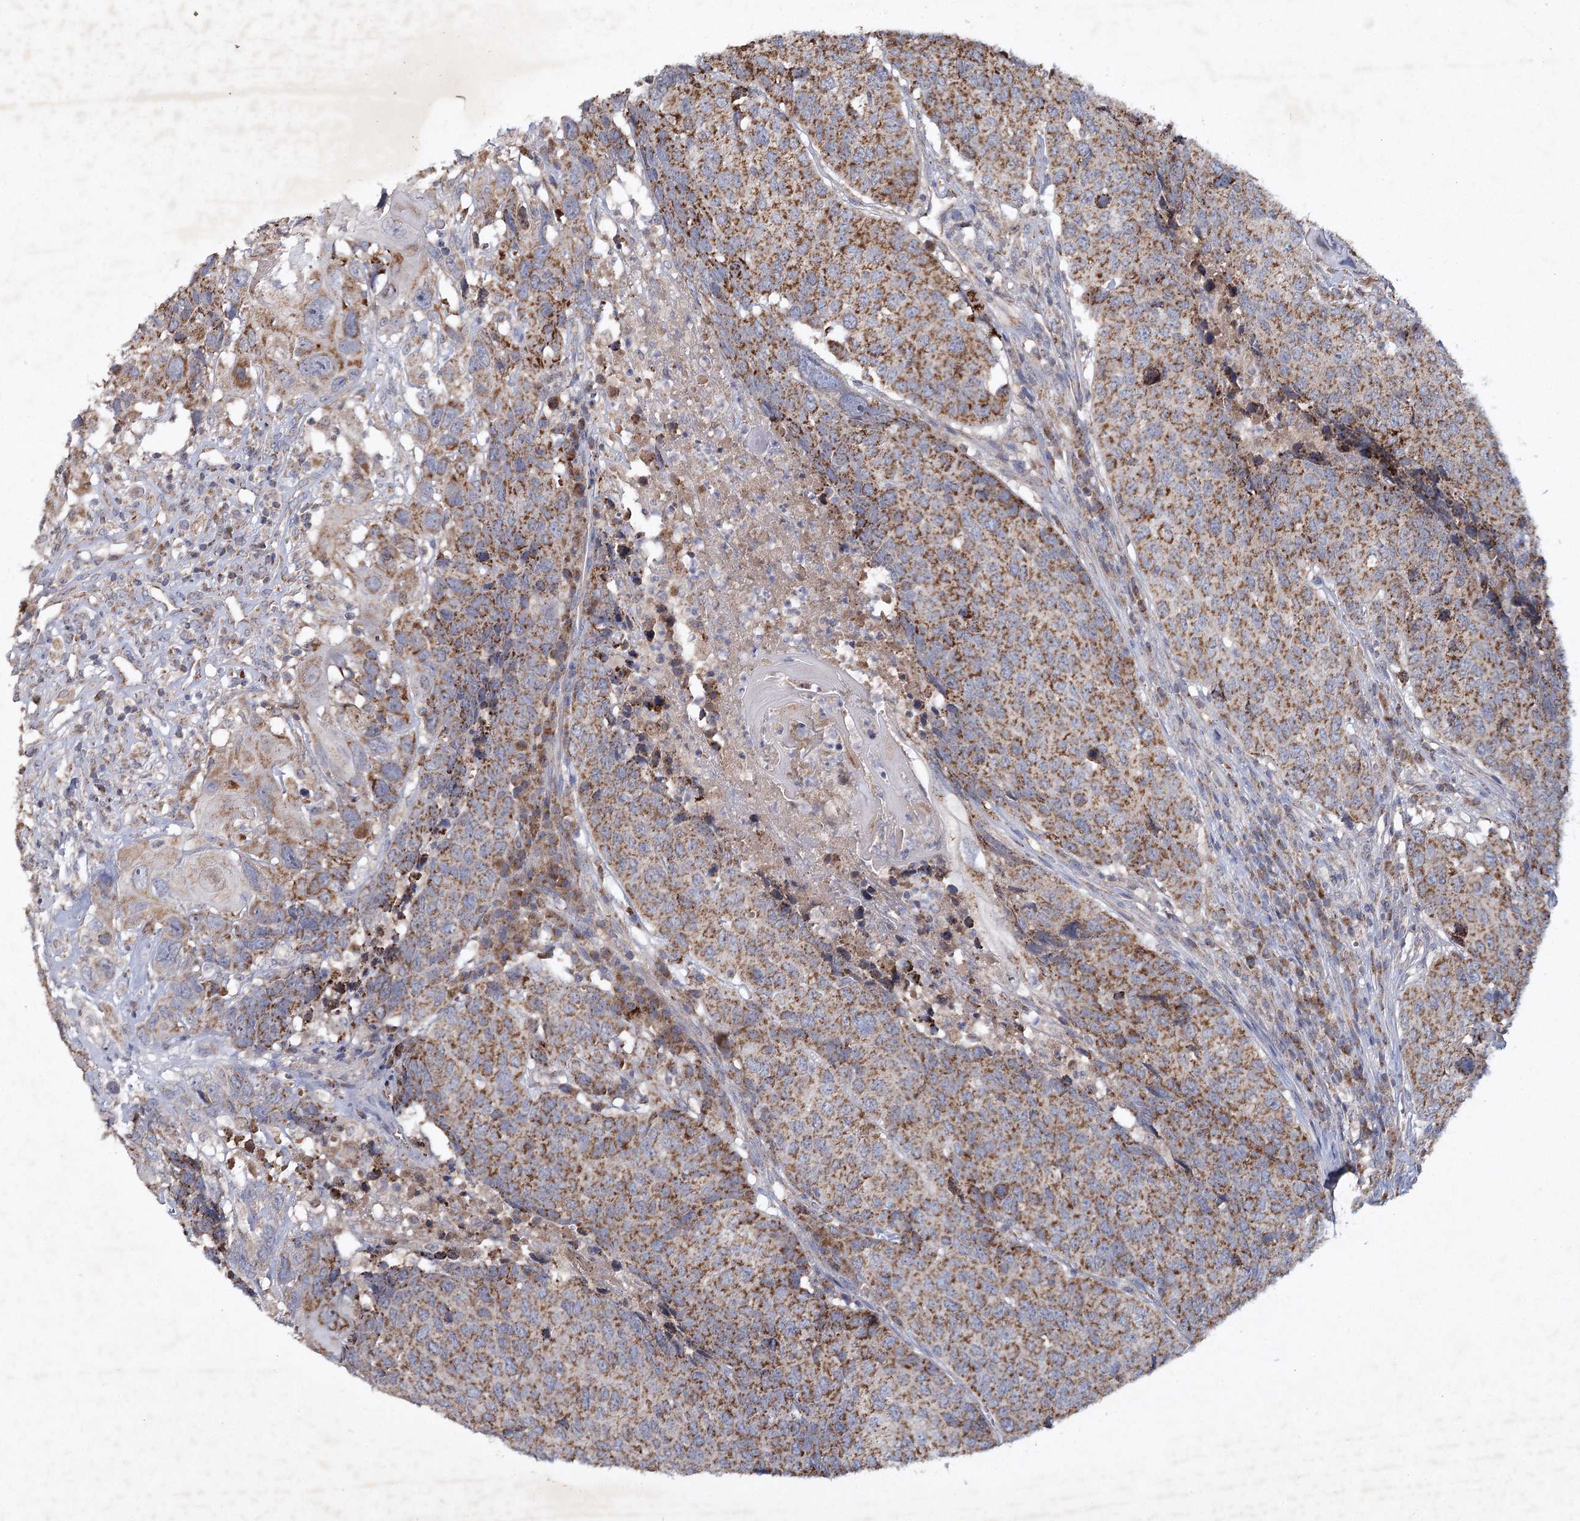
{"staining": {"intensity": "strong", "quantity": "25%-75%", "location": "cytoplasmic/membranous"}, "tissue": "head and neck cancer", "cell_type": "Tumor cells", "image_type": "cancer", "snomed": [{"axis": "morphology", "description": "Squamous cell carcinoma, NOS"}, {"axis": "topography", "description": "Head-Neck"}], "caption": "The photomicrograph shows staining of head and neck cancer (squamous cell carcinoma), revealing strong cytoplasmic/membranous protein expression (brown color) within tumor cells.", "gene": "MRPL44", "patient": {"sex": "male", "age": 66}}